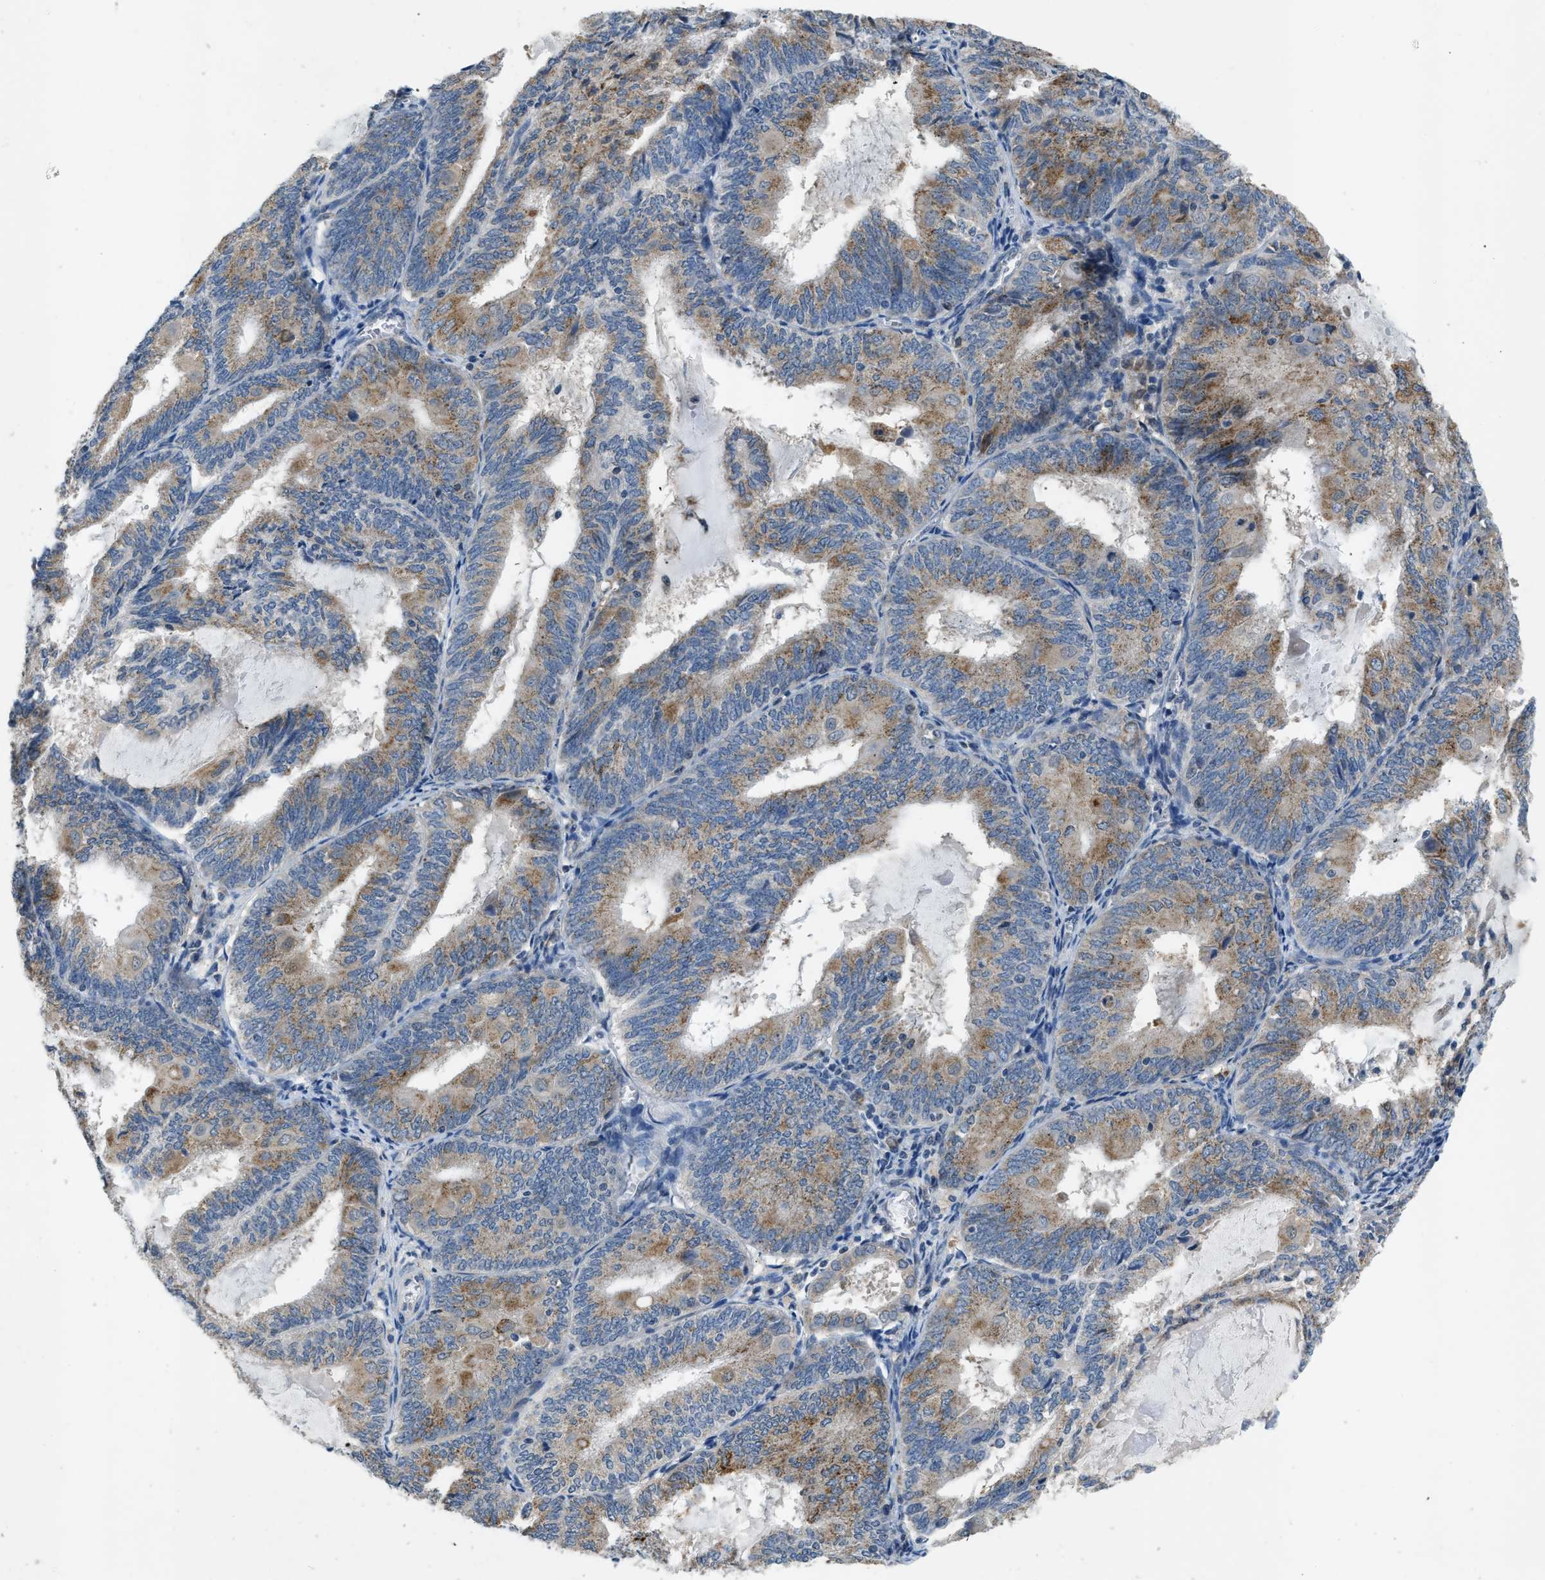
{"staining": {"intensity": "weak", "quantity": ">75%", "location": "cytoplasmic/membranous"}, "tissue": "endometrial cancer", "cell_type": "Tumor cells", "image_type": "cancer", "snomed": [{"axis": "morphology", "description": "Adenocarcinoma, NOS"}, {"axis": "topography", "description": "Endometrium"}], "caption": "Weak cytoplasmic/membranous protein staining is present in approximately >75% of tumor cells in endometrial cancer.", "gene": "TOMM34", "patient": {"sex": "female", "age": 81}}